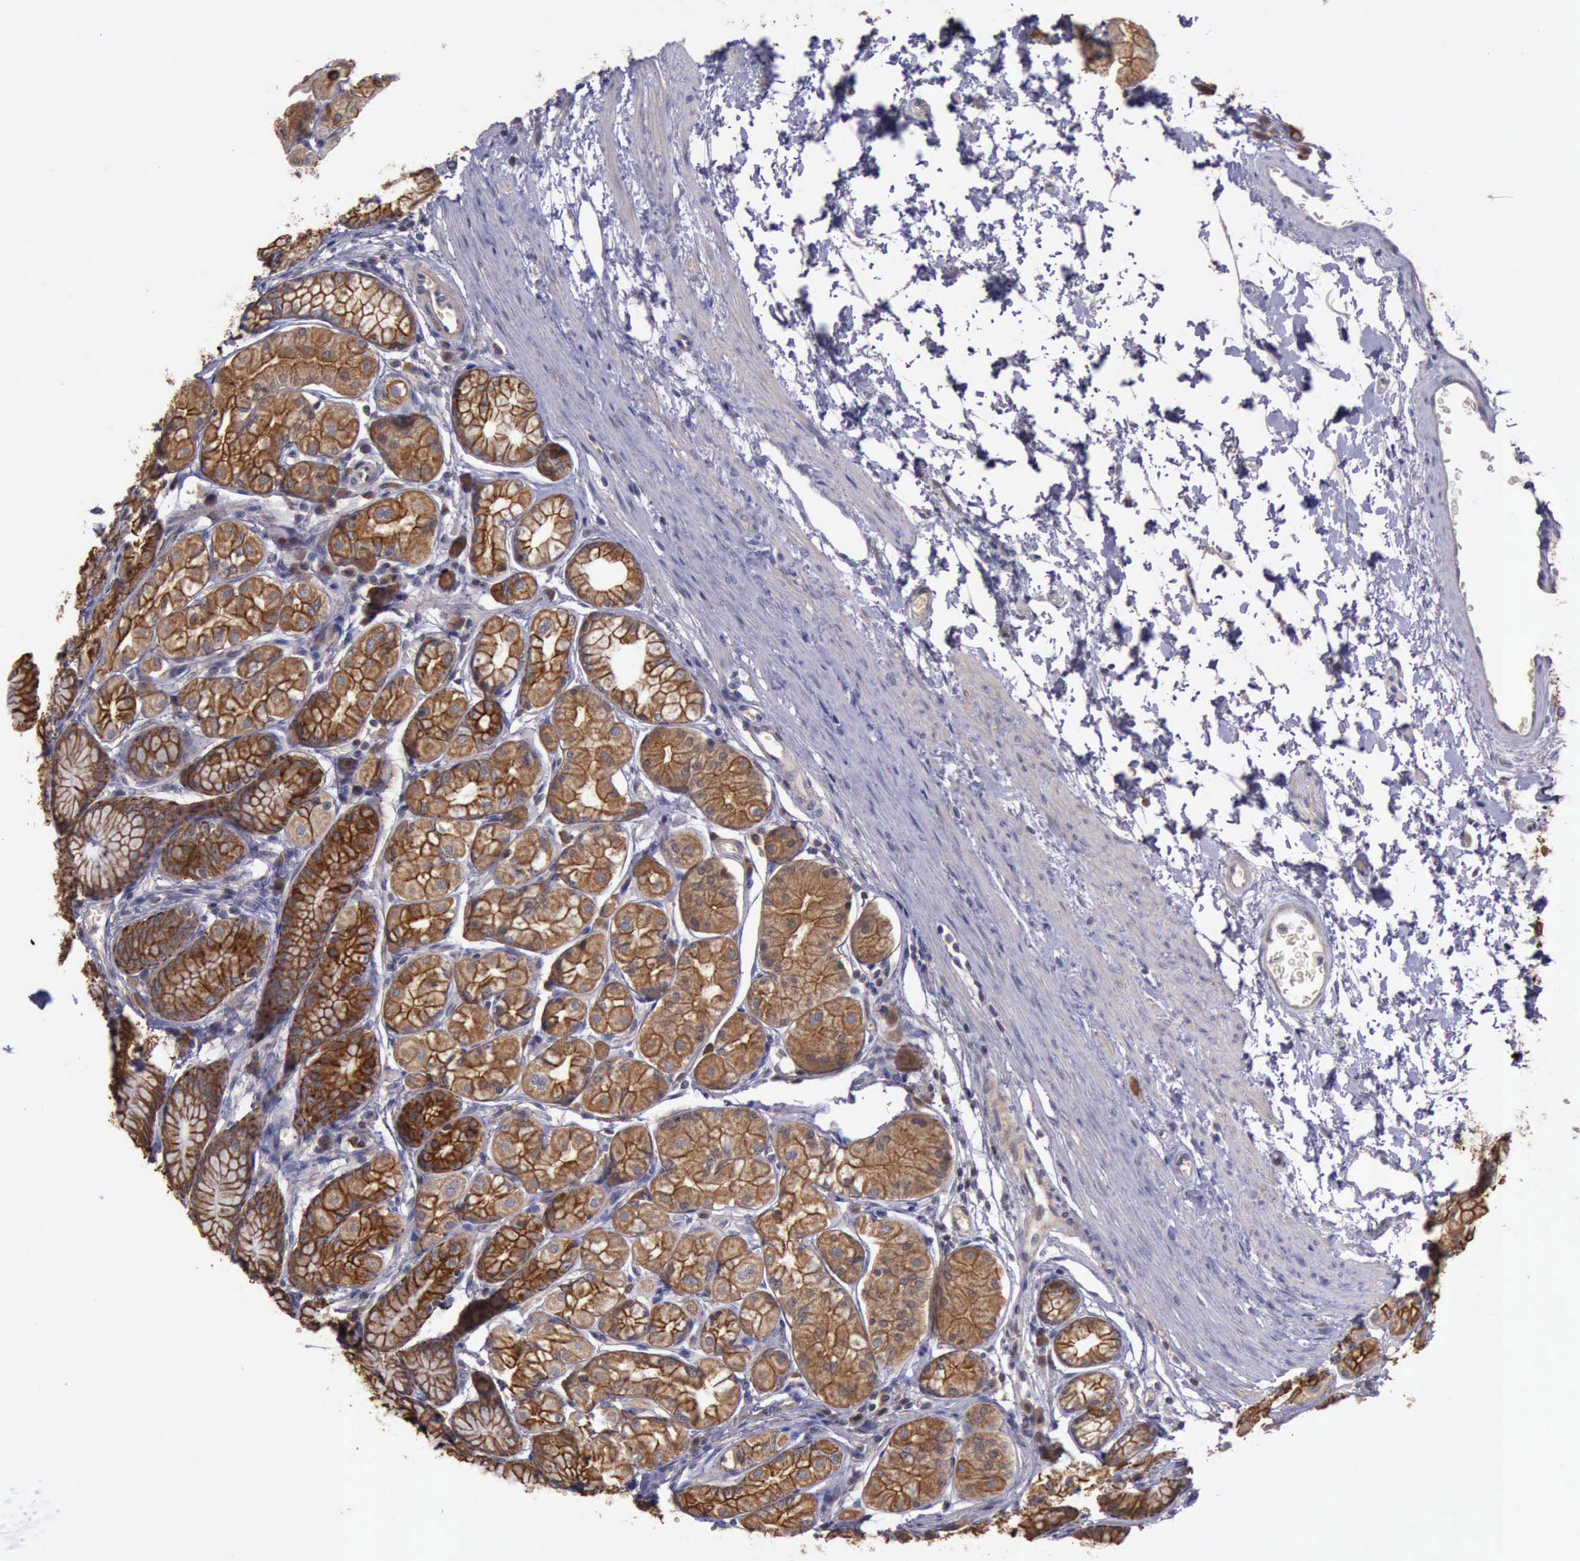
{"staining": {"intensity": "strong", "quantity": ">75%", "location": "cytoplasmic/membranous"}, "tissue": "stomach", "cell_type": "Glandular cells", "image_type": "normal", "snomed": [{"axis": "morphology", "description": "Normal tissue, NOS"}, {"axis": "topography", "description": "Stomach"}, {"axis": "topography", "description": "Stomach, lower"}], "caption": "This histopathology image demonstrates immunohistochemistry staining of benign stomach, with high strong cytoplasmic/membranous staining in about >75% of glandular cells.", "gene": "RAB39B", "patient": {"sex": "male", "age": 76}}